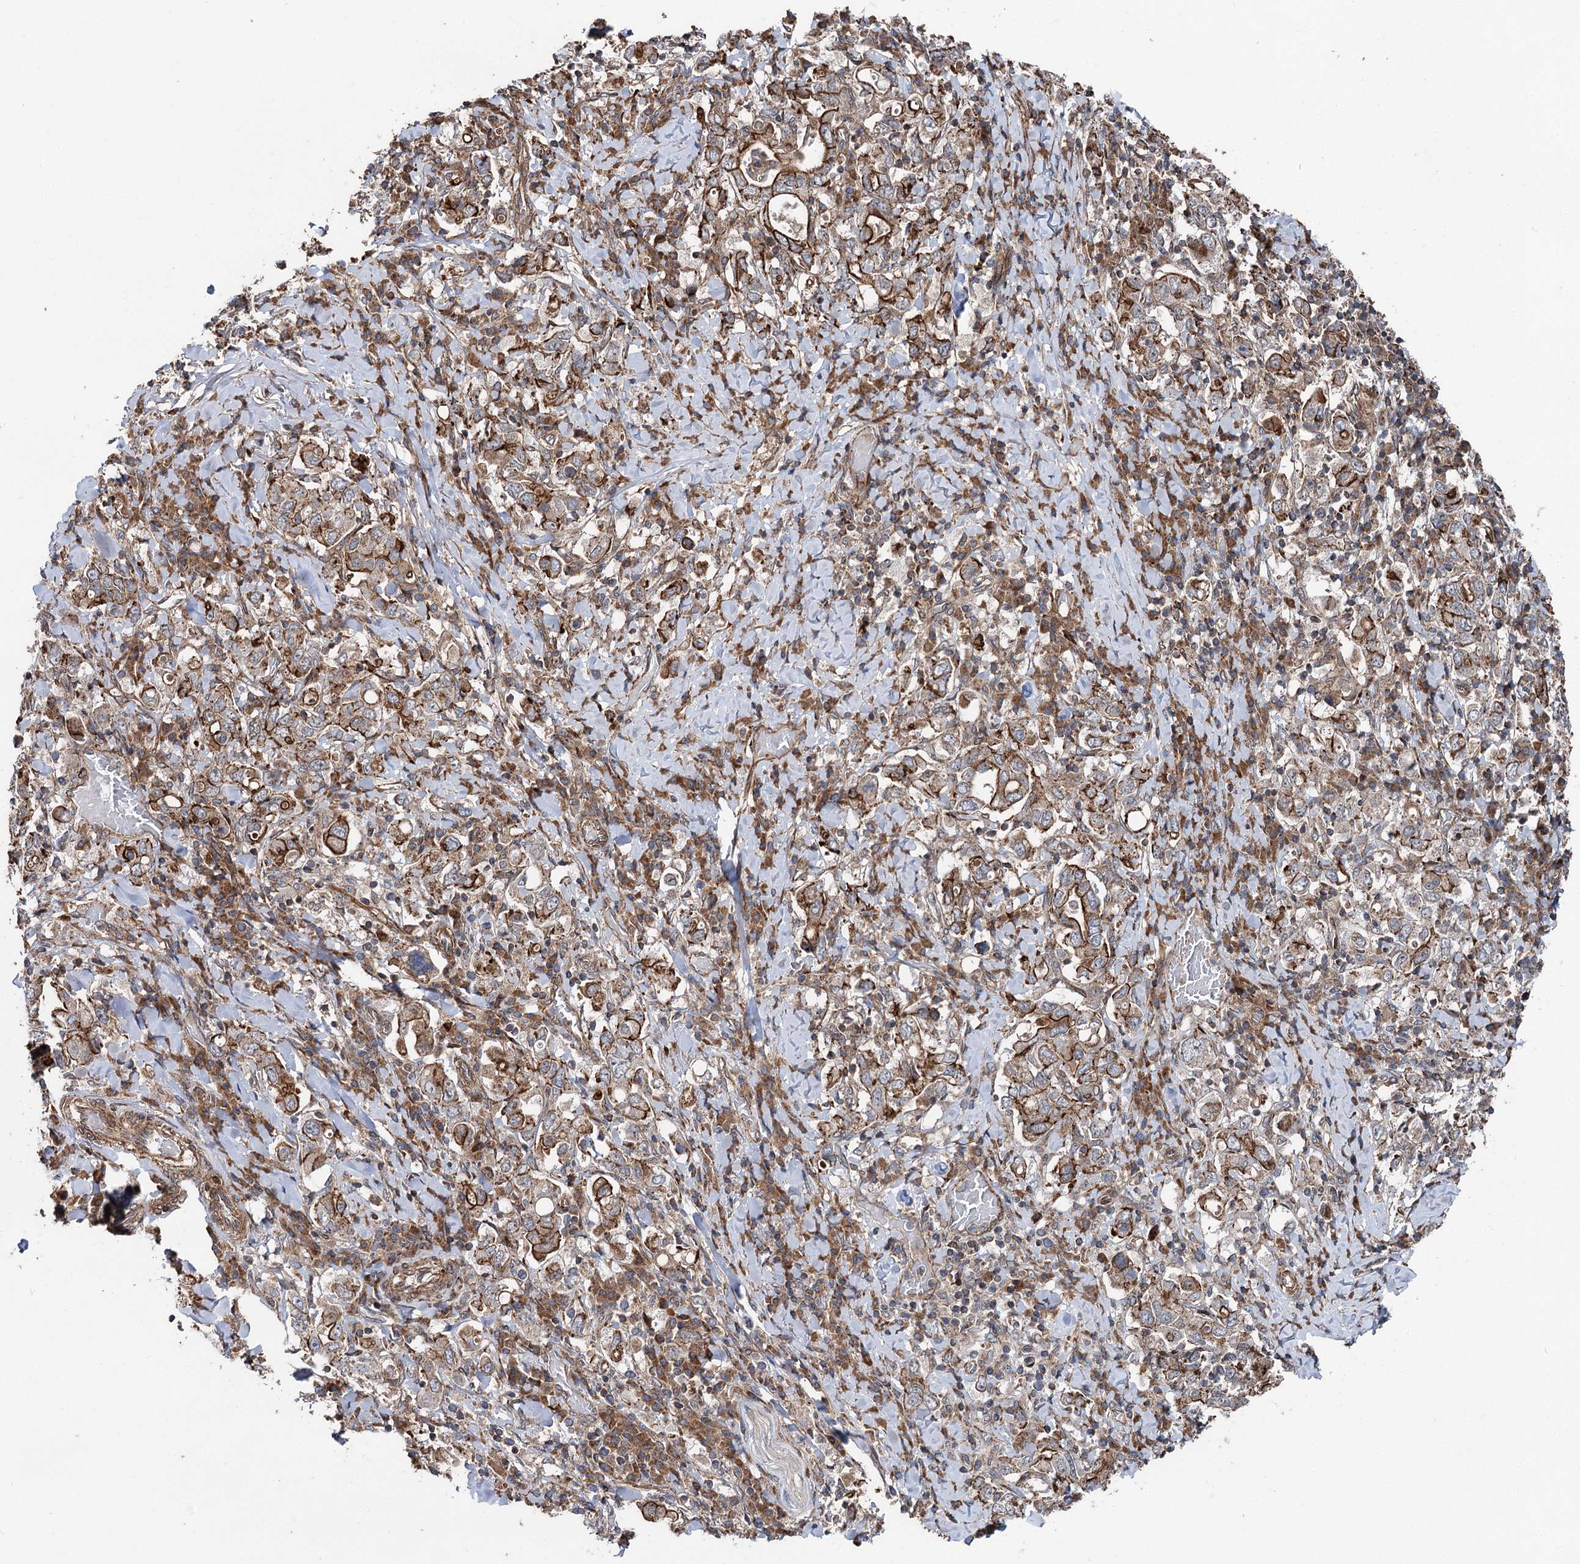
{"staining": {"intensity": "strong", "quantity": "25%-75%", "location": "cytoplasmic/membranous"}, "tissue": "stomach cancer", "cell_type": "Tumor cells", "image_type": "cancer", "snomed": [{"axis": "morphology", "description": "Adenocarcinoma, NOS"}, {"axis": "topography", "description": "Stomach, upper"}], "caption": "Human stomach adenocarcinoma stained for a protein (brown) reveals strong cytoplasmic/membranous positive expression in about 25%-75% of tumor cells.", "gene": "ITFG2", "patient": {"sex": "male", "age": 62}}